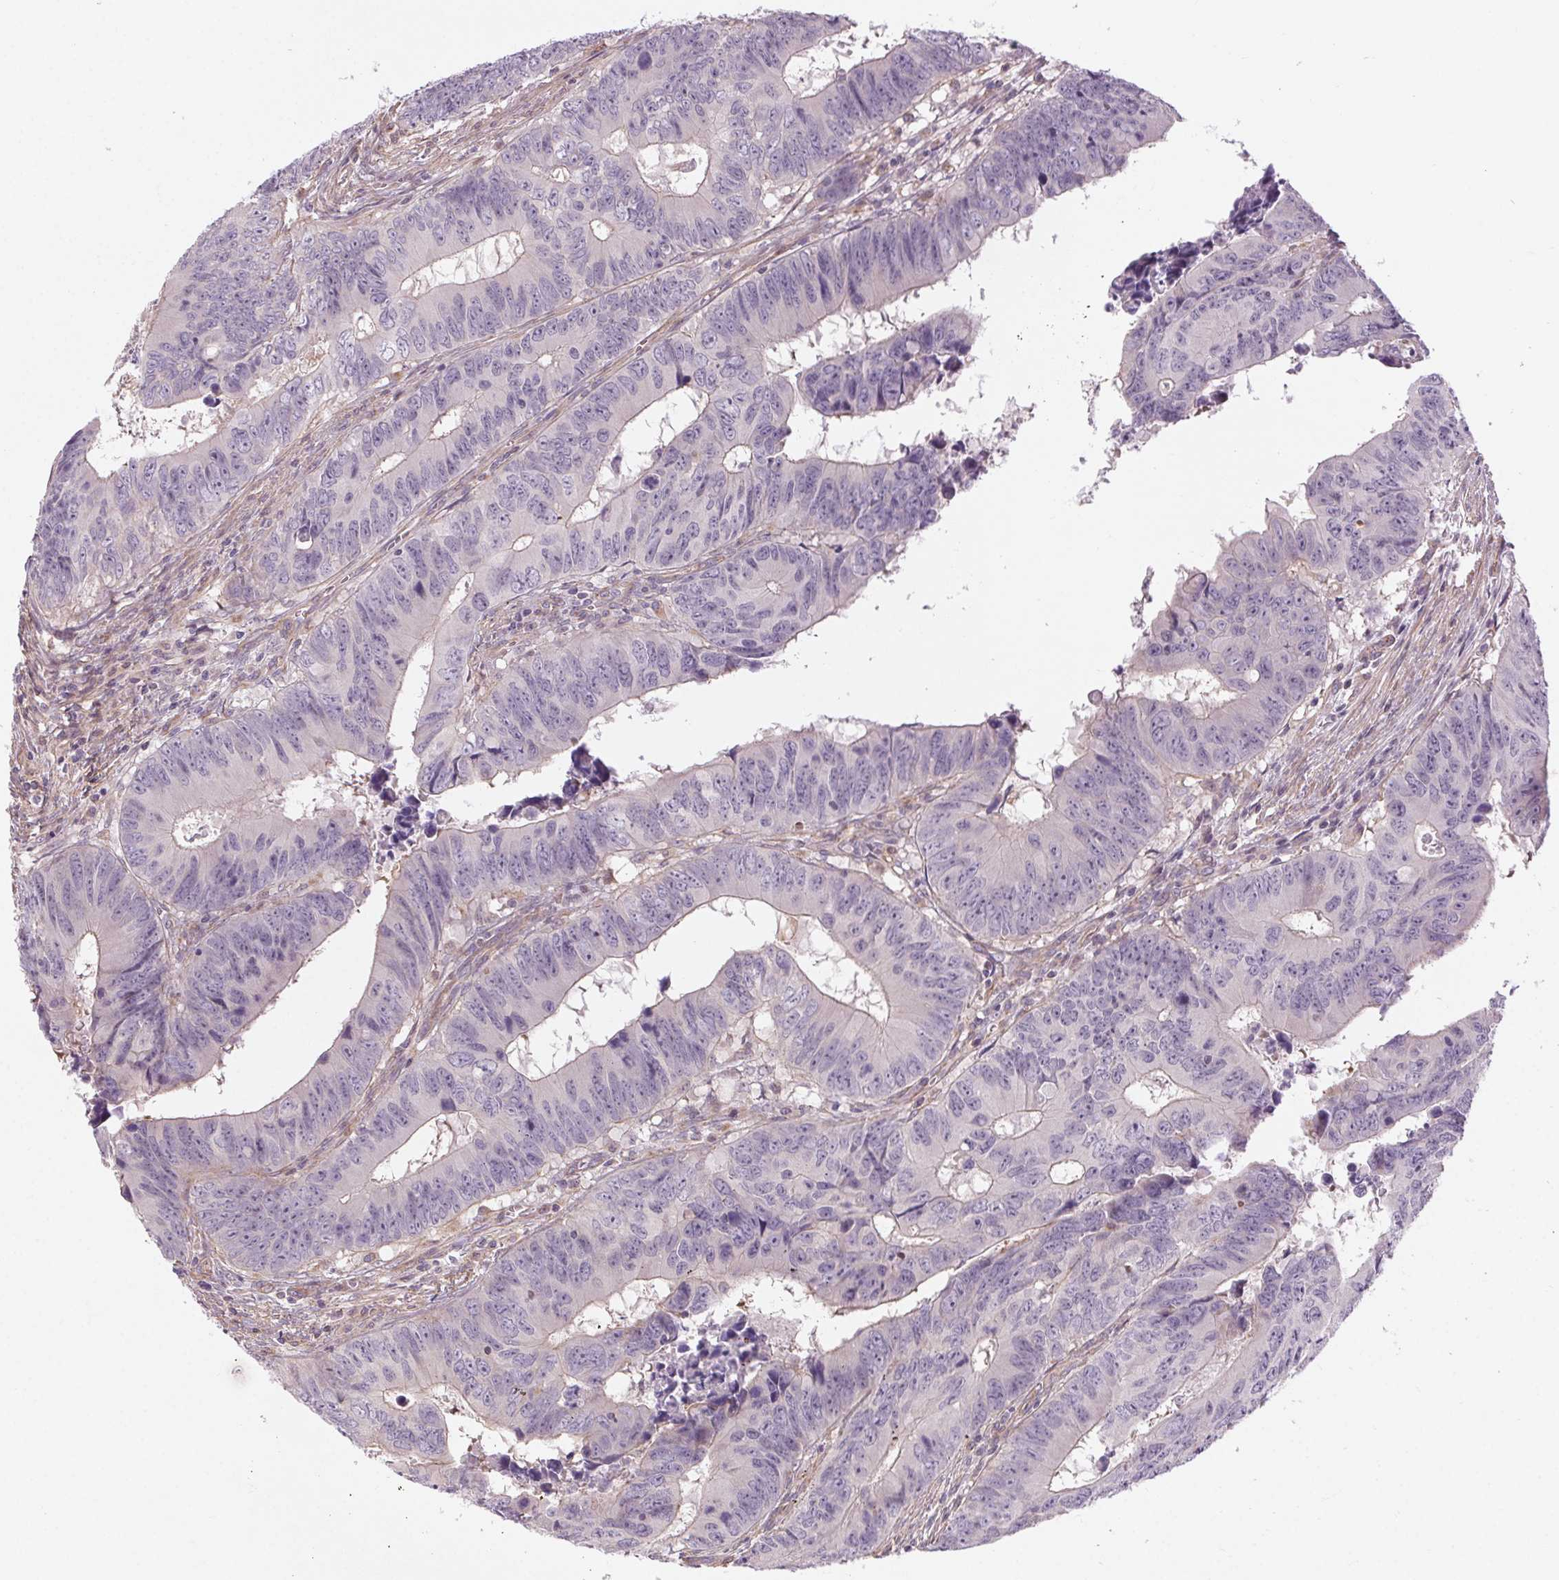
{"staining": {"intensity": "negative", "quantity": "none", "location": "none"}, "tissue": "colorectal cancer", "cell_type": "Tumor cells", "image_type": "cancer", "snomed": [{"axis": "morphology", "description": "Adenocarcinoma, NOS"}, {"axis": "topography", "description": "Colon"}], "caption": "High power microscopy histopathology image of an immunohistochemistry (IHC) histopathology image of colorectal adenocarcinoma, revealing no significant expression in tumor cells.", "gene": "CCSER1", "patient": {"sex": "female", "age": 82}}